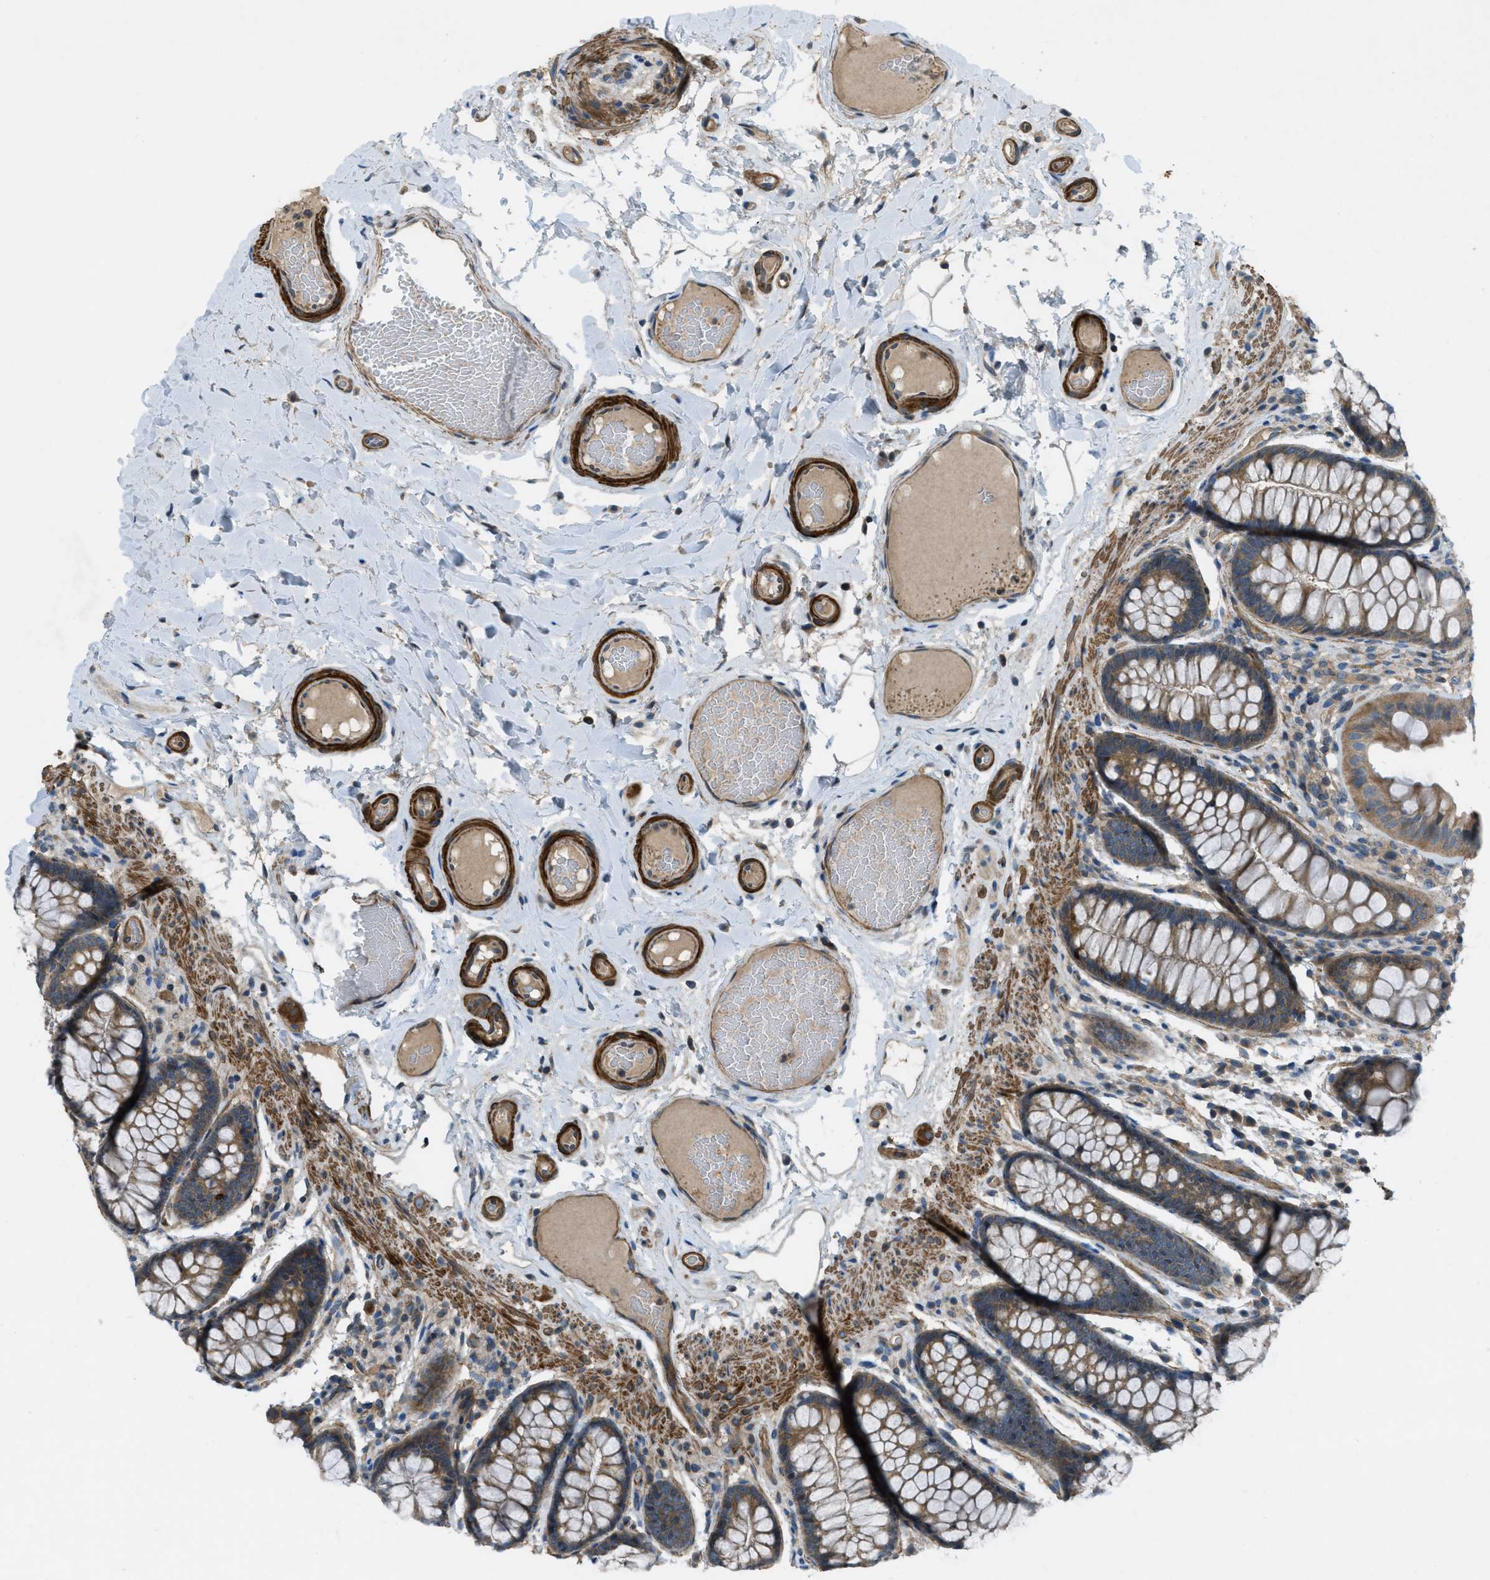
{"staining": {"intensity": "strong", "quantity": ">75%", "location": "cytoplasmic/membranous"}, "tissue": "colon", "cell_type": "Endothelial cells", "image_type": "normal", "snomed": [{"axis": "morphology", "description": "Normal tissue, NOS"}, {"axis": "topography", "description": "Colon"}], "caption": "Protein expression analysis of normal colon exhibits strong cytoplasmic/membranous positivity in about >75% of endothelial cells.", "gene": "VEZT", "patient": {"sex": "female", "age": 56}}